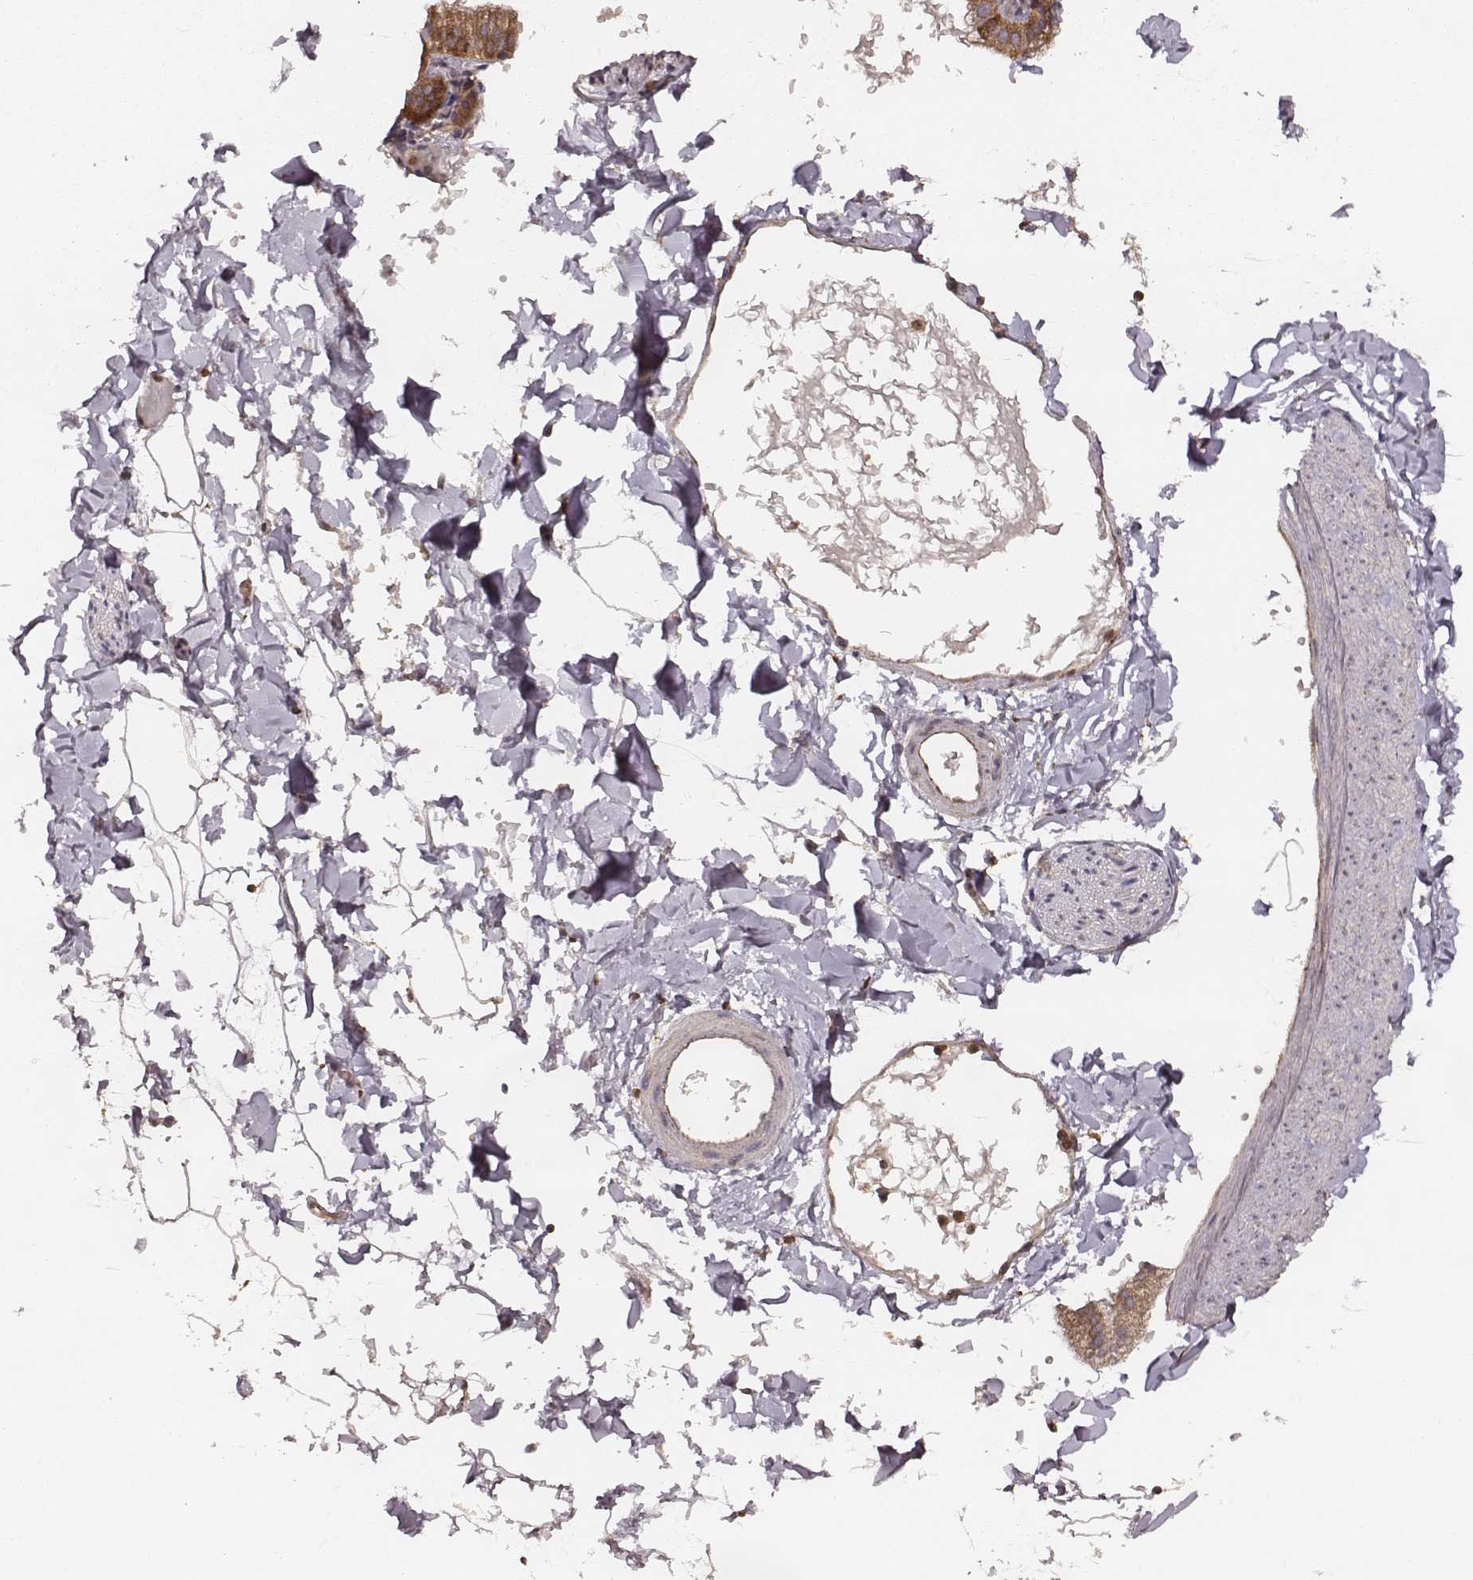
{"staining": {"intensity": "weak", "quantity": ">75%", "location": "cytoplasmic/membranous"}, "tissue": "adipose tissue", "cell_type": "Adipocytes", "image_type": "normal", "snomed": [{"axis": "morphology", "description": "Normal tissue, NOS"}, {"axis": "topography", "description": "Gallbladder"}, {"axis": "topography", "description": "Peripheral nerve tissue"}], "caption": "Protein positivity by IHC displays weak cytoplasmic/membranous staining in approximately >75% of adipocytes in benign adipose tissue.", "gene": "VPS26A", "patient": {"sex": "female", "age": 45}}